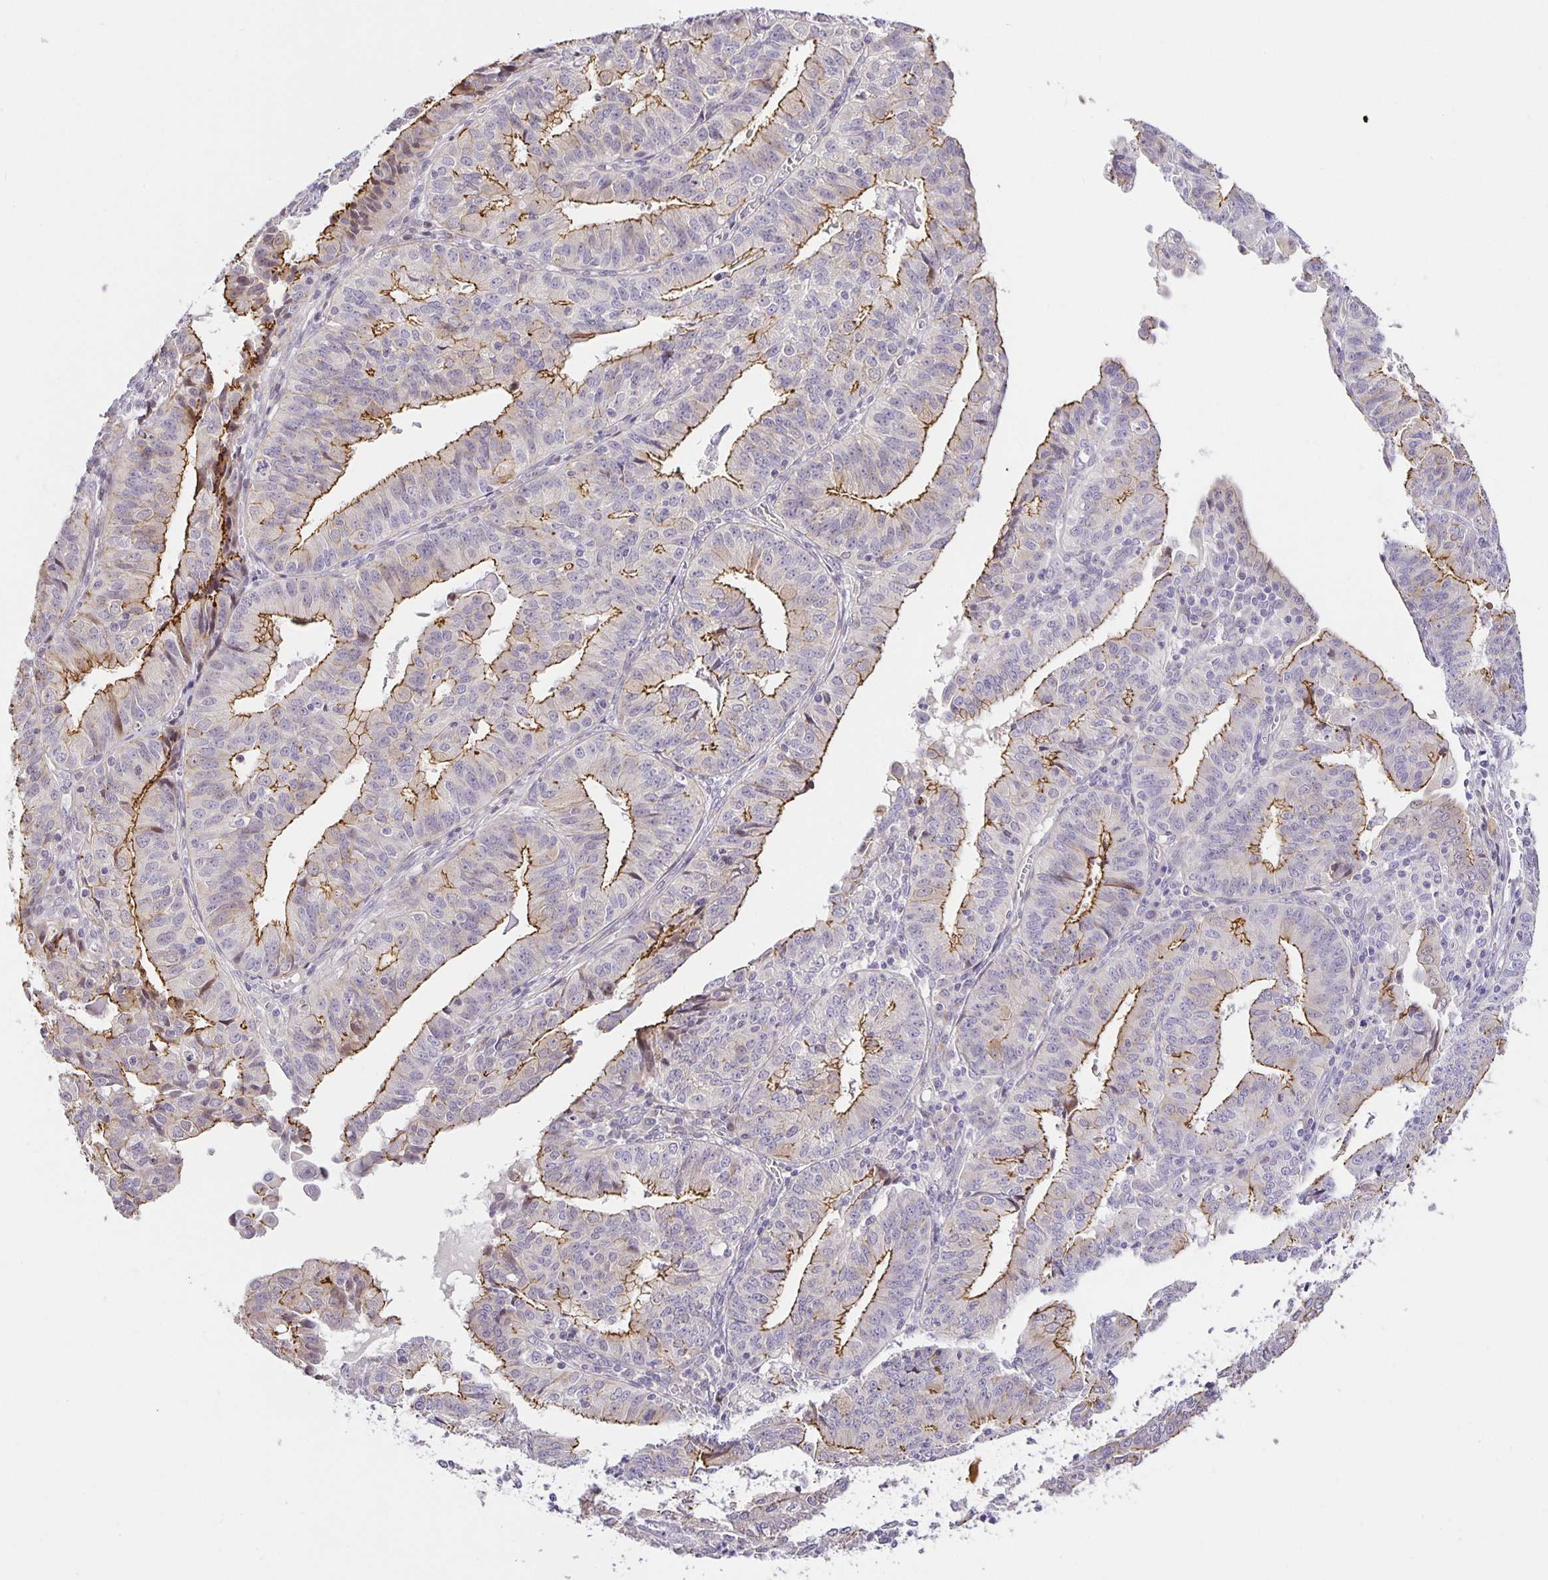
{"staining": {"intensity": "moderate", "quantity": "25%-75%", "location": "cytoplasmic/membranous"}, "tissue": "endometrial cancer", "cell_type": "Tumor cells", "image_type": "cancer", "snomed": [{"axis": "morphology", "description": "Adenocarcinoma, NOS"}, {"axis": "topography", "description": "Endometrium"}], "caption": "A histopathology image showing moderate cytoplasmic/membranous staining in approximately 25%-75% of tumor cells in endometrial cancer (adenocarcinoma), as visualized by brown immunohistochemical staining.", "gene": "TJP3", "patient": {"sex": "female", "age": 56}}